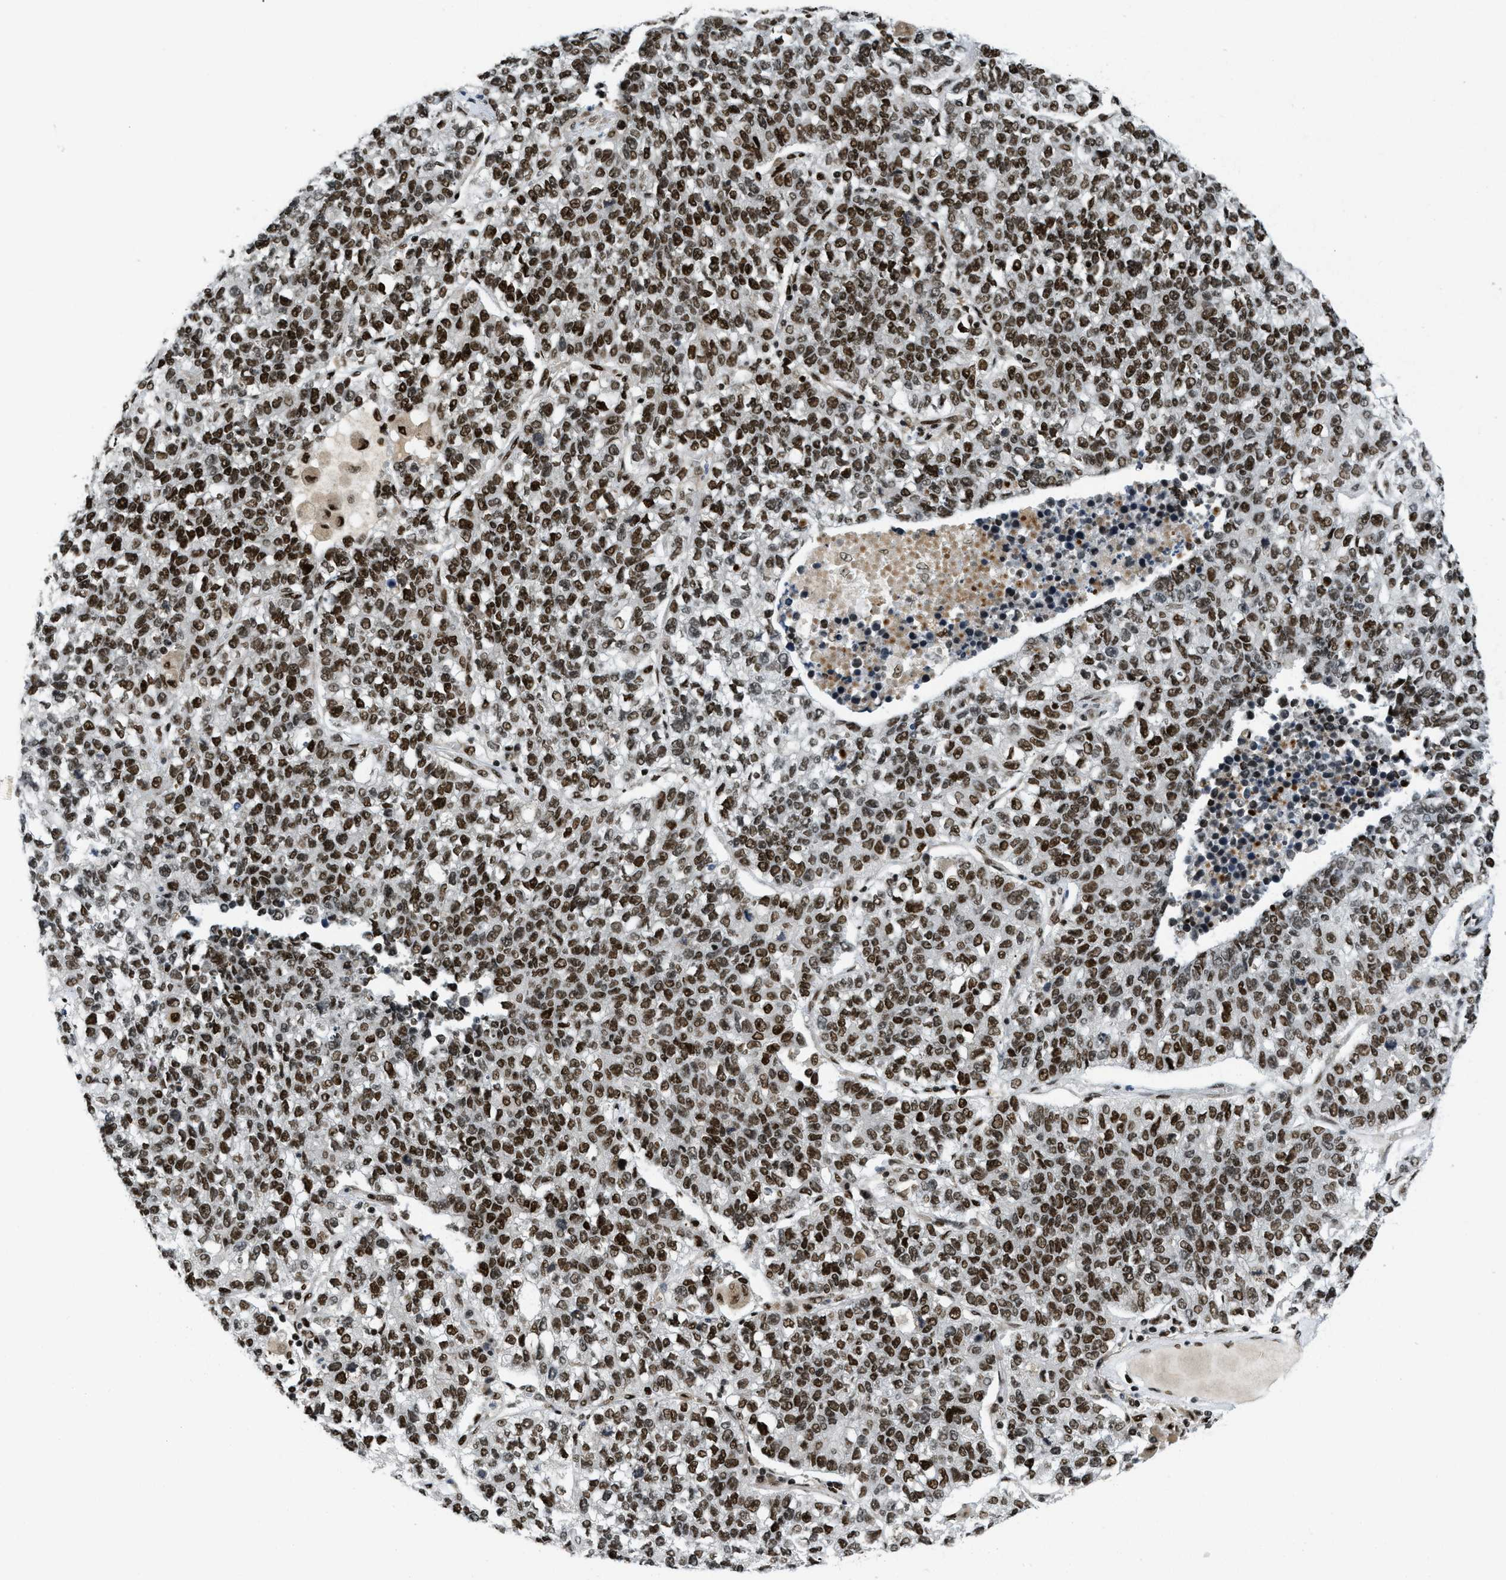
{"staining": {"intensity": "strong", "quantity": ">75%", "location": "nuclear"}, "tissue": "lung cancer", "cell_type": "Tumor cells", "image_type": "cancer", "snomed": [{"axis": "morphology", "description": "Adenocarcinoma, NOS"}, {"axis": "topography", "description": "Lung"}], "caption": "High-magnification brightfield microscopy of adenocarcinoma (lung) stained with DAB (3,3'-diaminobenzidine) (brown) and counterstained with hematoxylin (blue). tumor cells exhibit strong nuclear expression is appreciated in approximately>75% of cells.", "gene": "RFX5", "patient": {"sex": "male", "age": 49}}